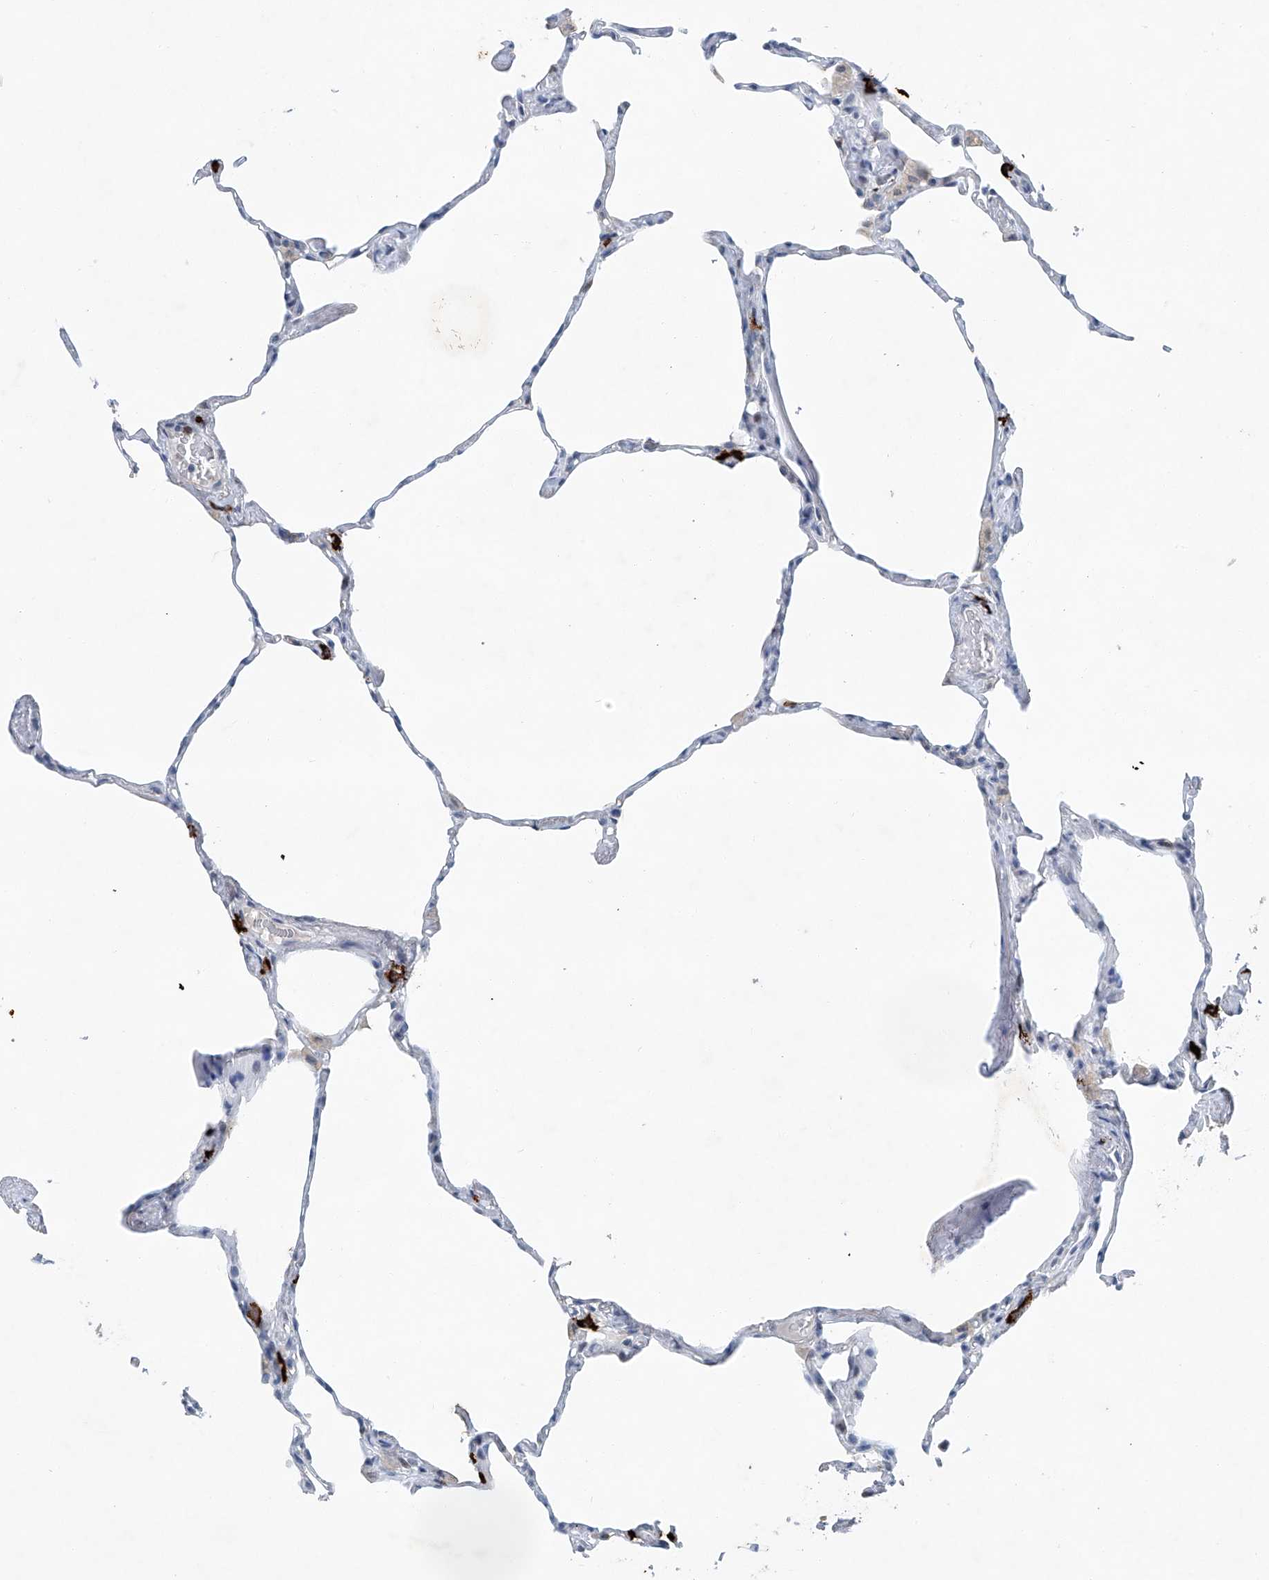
{"staining": {"intensity": "negative", "quantity": "none", "location": "none"}, "tissue": "lung", "cell_type": "Alveolar cells", "image_type": "normal", "snomed": [{"axis": "morphology", "description": "Normal tissue, NOS"}, {"axis": "topography", "description": "Lung"}], "caption": "DAB immunohistochemical staining of normal lung shows no significant expression in alveolar cells.", "gene": "KLF15", "patient": {"sex": "male", "age": 65}}